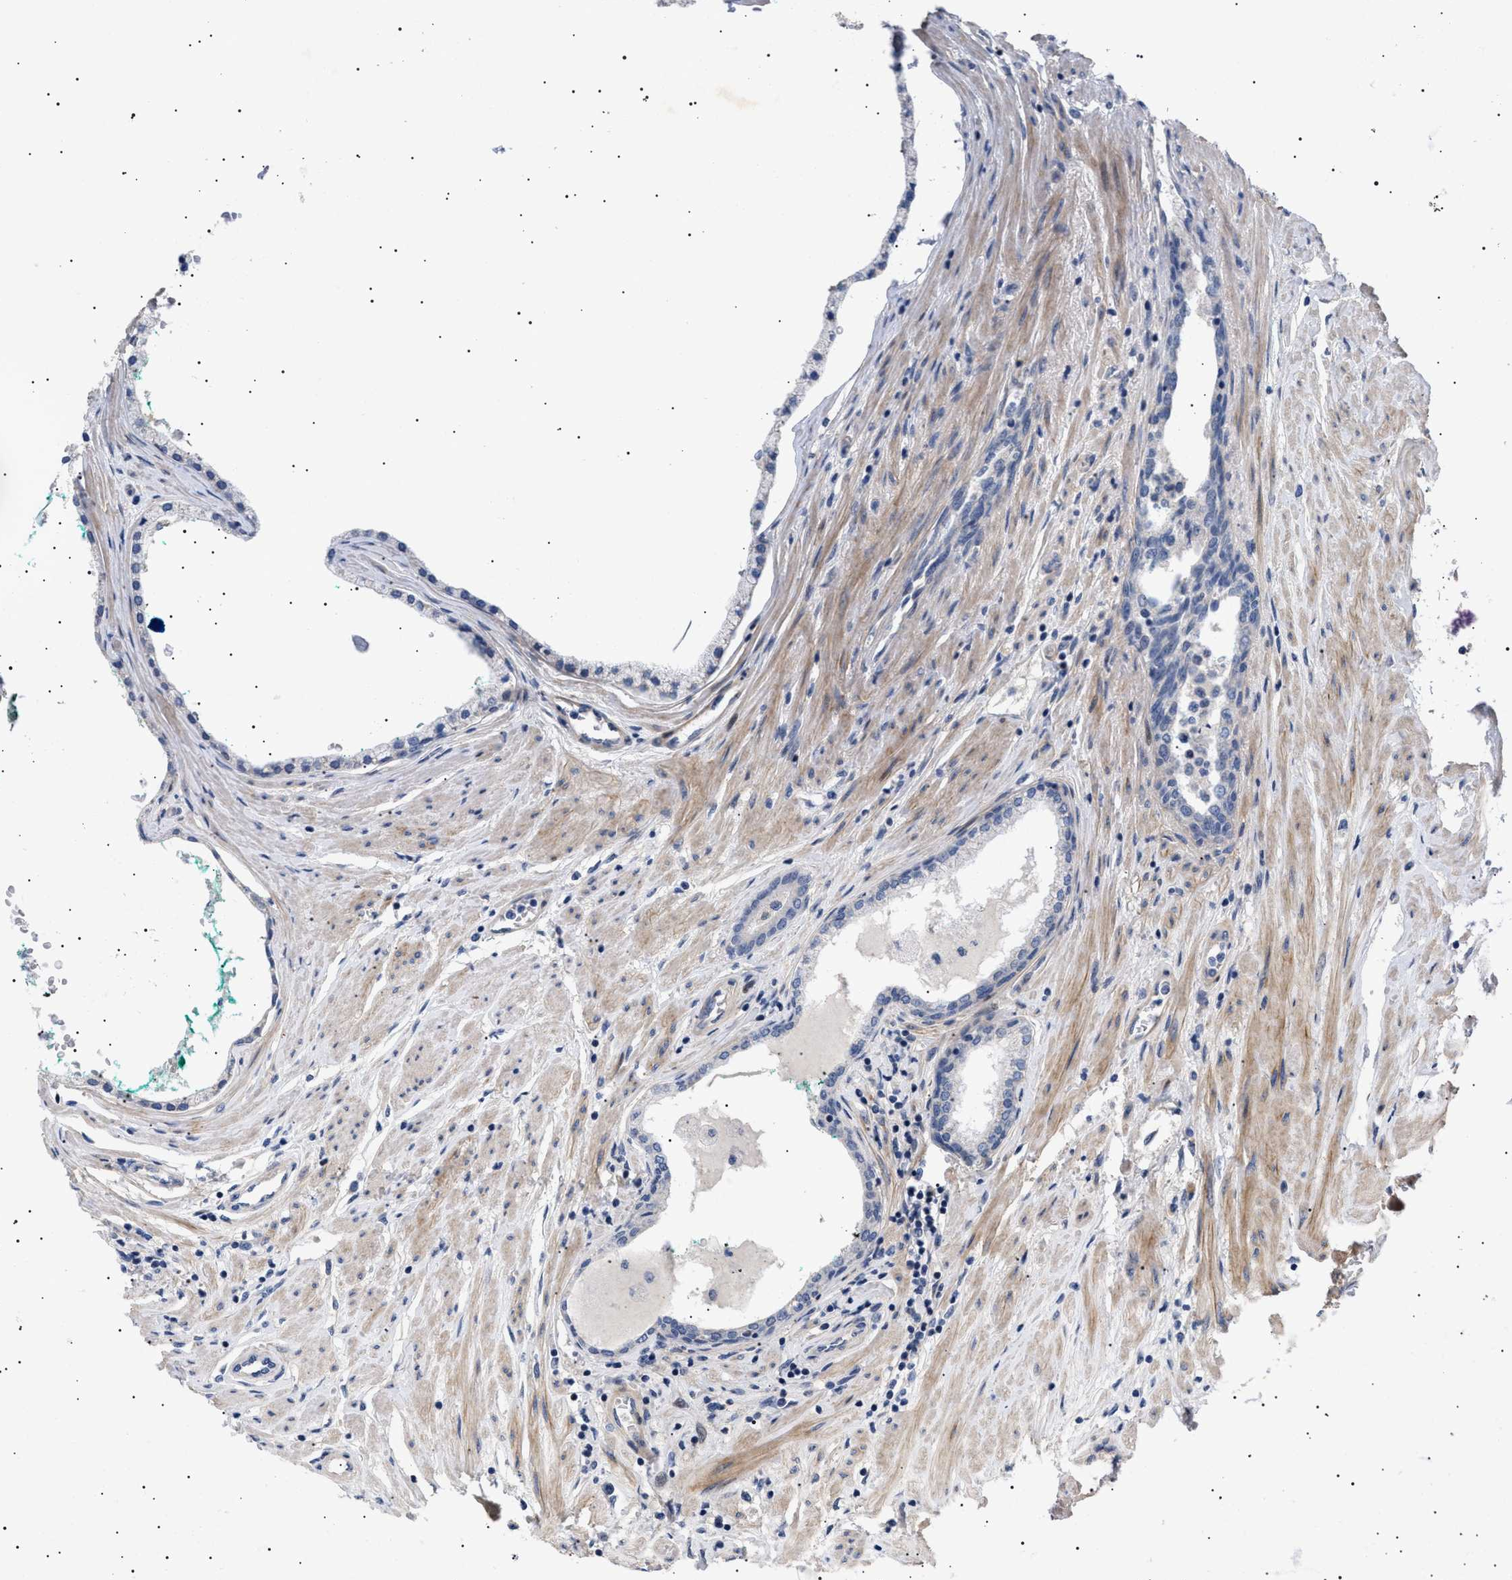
{"staining": {"intensity": "negative", "quantity": "none", "location": "none"}, "tissue": "prostate cancer", "cell_type": "Tumor cells", "image_type": "cancer", "snomed": [{"axis": "morphology", "description": "Adenocarcinoma, Low grade"}, {"axis": "topography", "description": "Prostate"}], "caption": "Prostate low-grade adenocarcinoma stained for a protein using immunohistochemistry demonstrates no staining tumor cells.", "gene": "HTR1A", "patient": {"sex": "male", "age": 63}}